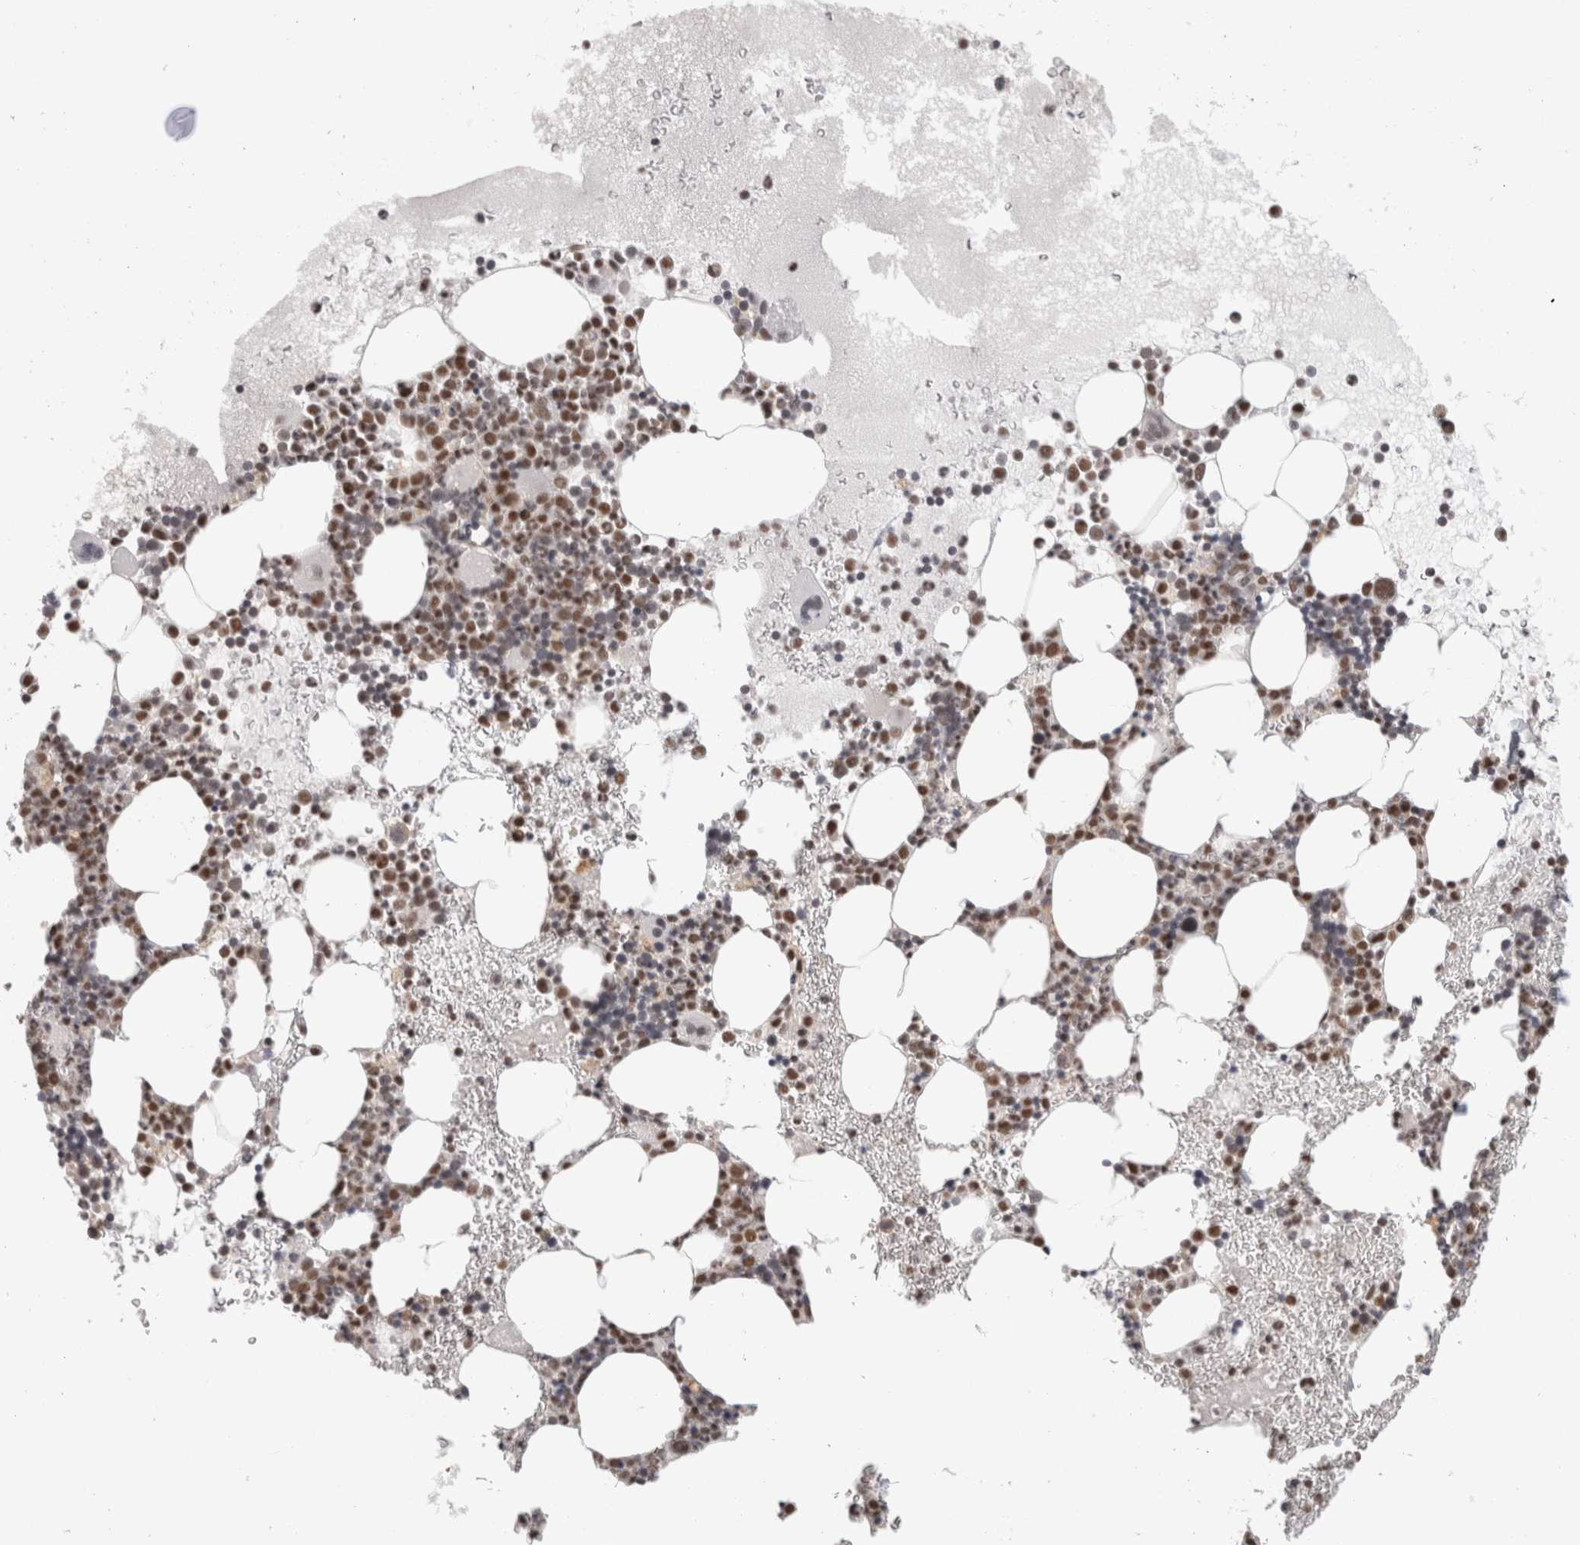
{"staining": {"intensity": "strong", "quantity": "25%-75%", "location": "nuclear"}, "tissue": "bone marrow", "cell_type": "Hematopoietic cells", "image_type": "normal", "snomed": [{"axis": "morphology", "description": "Normal tissue, NOS"}, {"axis": "morphology", "description": "Inflammation, NOS"}, {"axis": "topography", "description": "Bone marrow"}], "caption": "Immunohistochemistry micrograph of normal bone marrow: human bone marrow stained using immunohistochemistry exhibits high levels of strong protein expression localized specifically in the nuclear of hematopoietic cells, appearing as a nuclear brown color.", "gene": "ZNF830", "patient": {"sex": "female", "age": 45}}